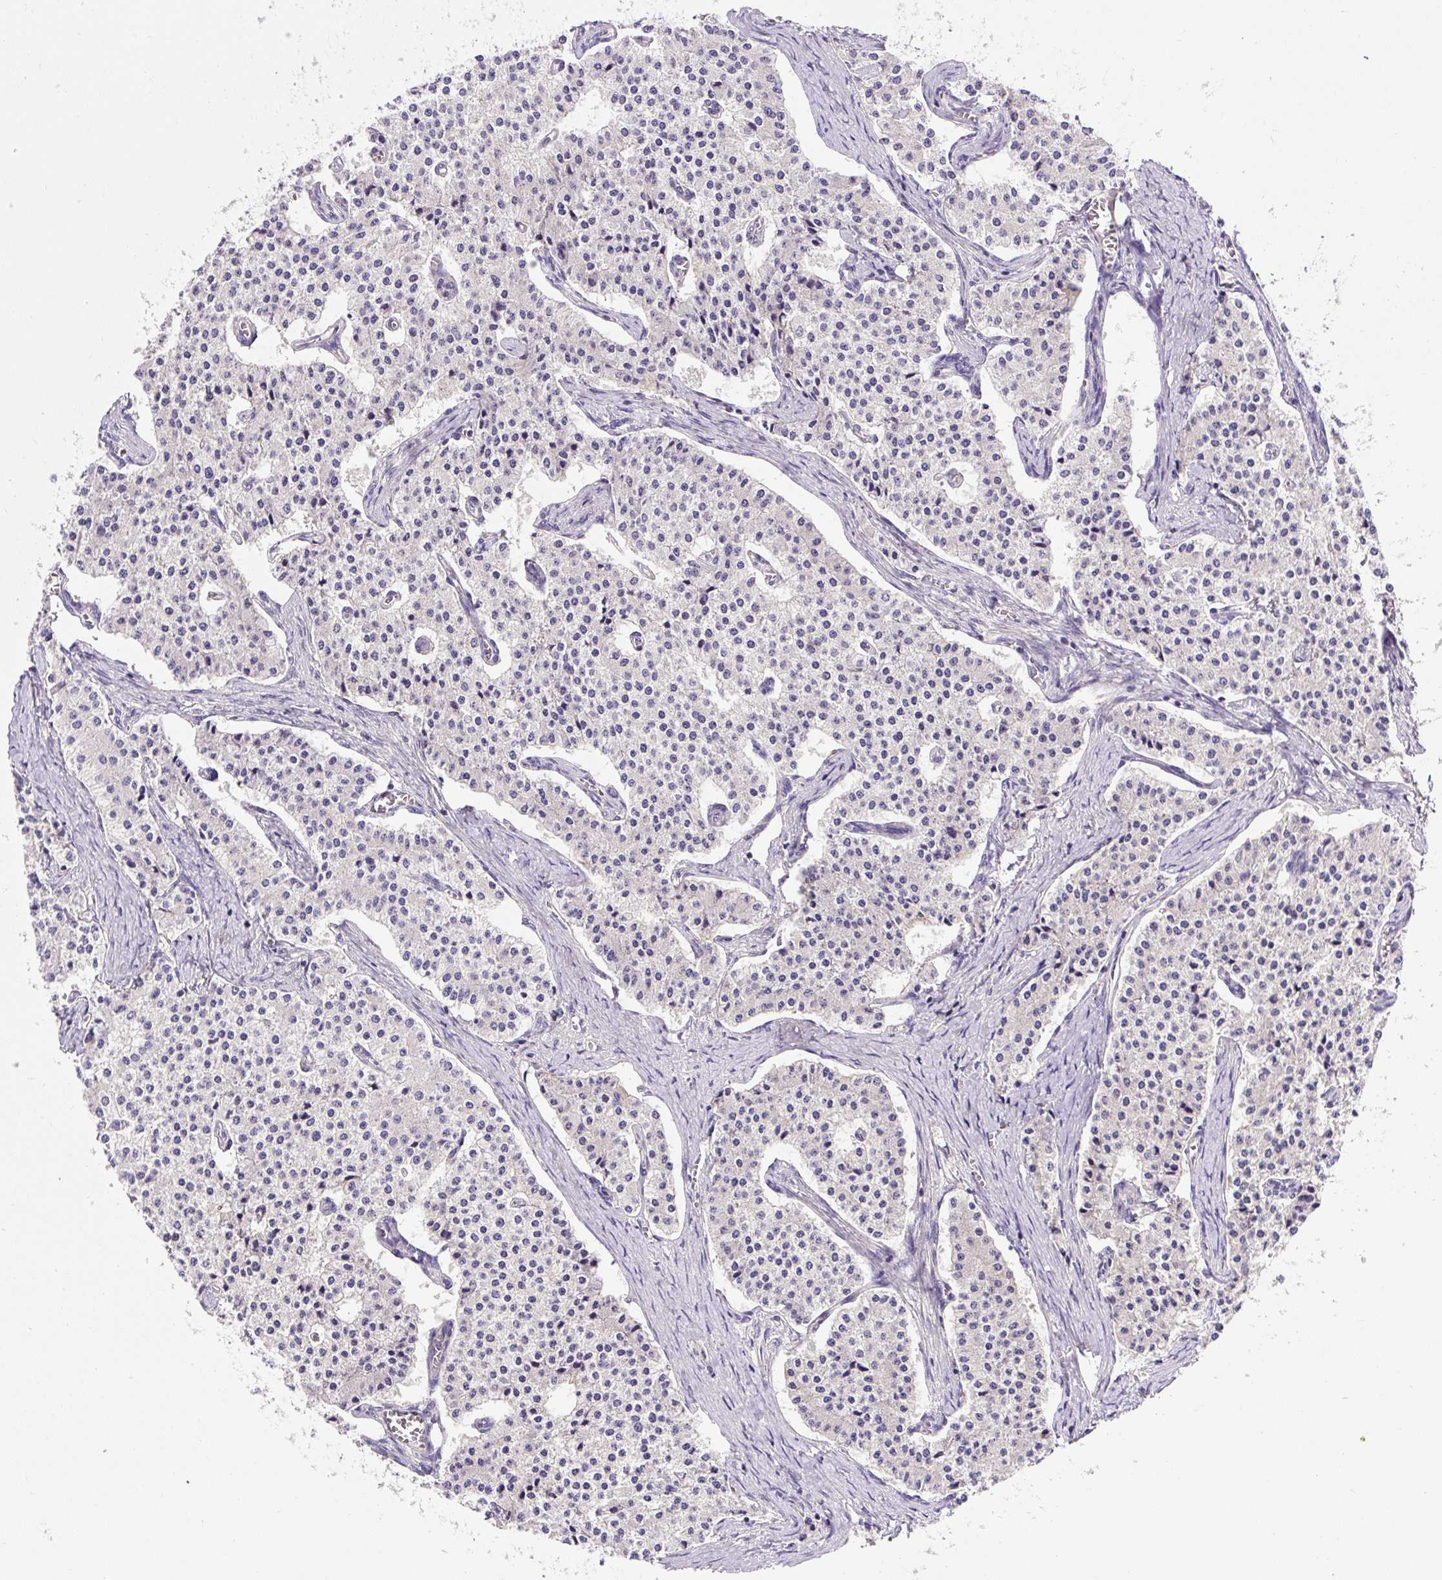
{"staining": {"intensity": "negative", "quantity": "none", "location": "none"}, "tissue": "carcinoid", "cell_type": "Tumor cells", "image_type": "cancer", "snomed": [{"axis": "morphology", "description": "Carcinoid, malignant, NOS"}, {"axis": "topography", "description": "Colon"}], "caption": "A histopathology image of human carcinoid is negative for staining in tumor cells.", "gene": "CCDC28A", "patient": {"sex": "female", "age": 52}}